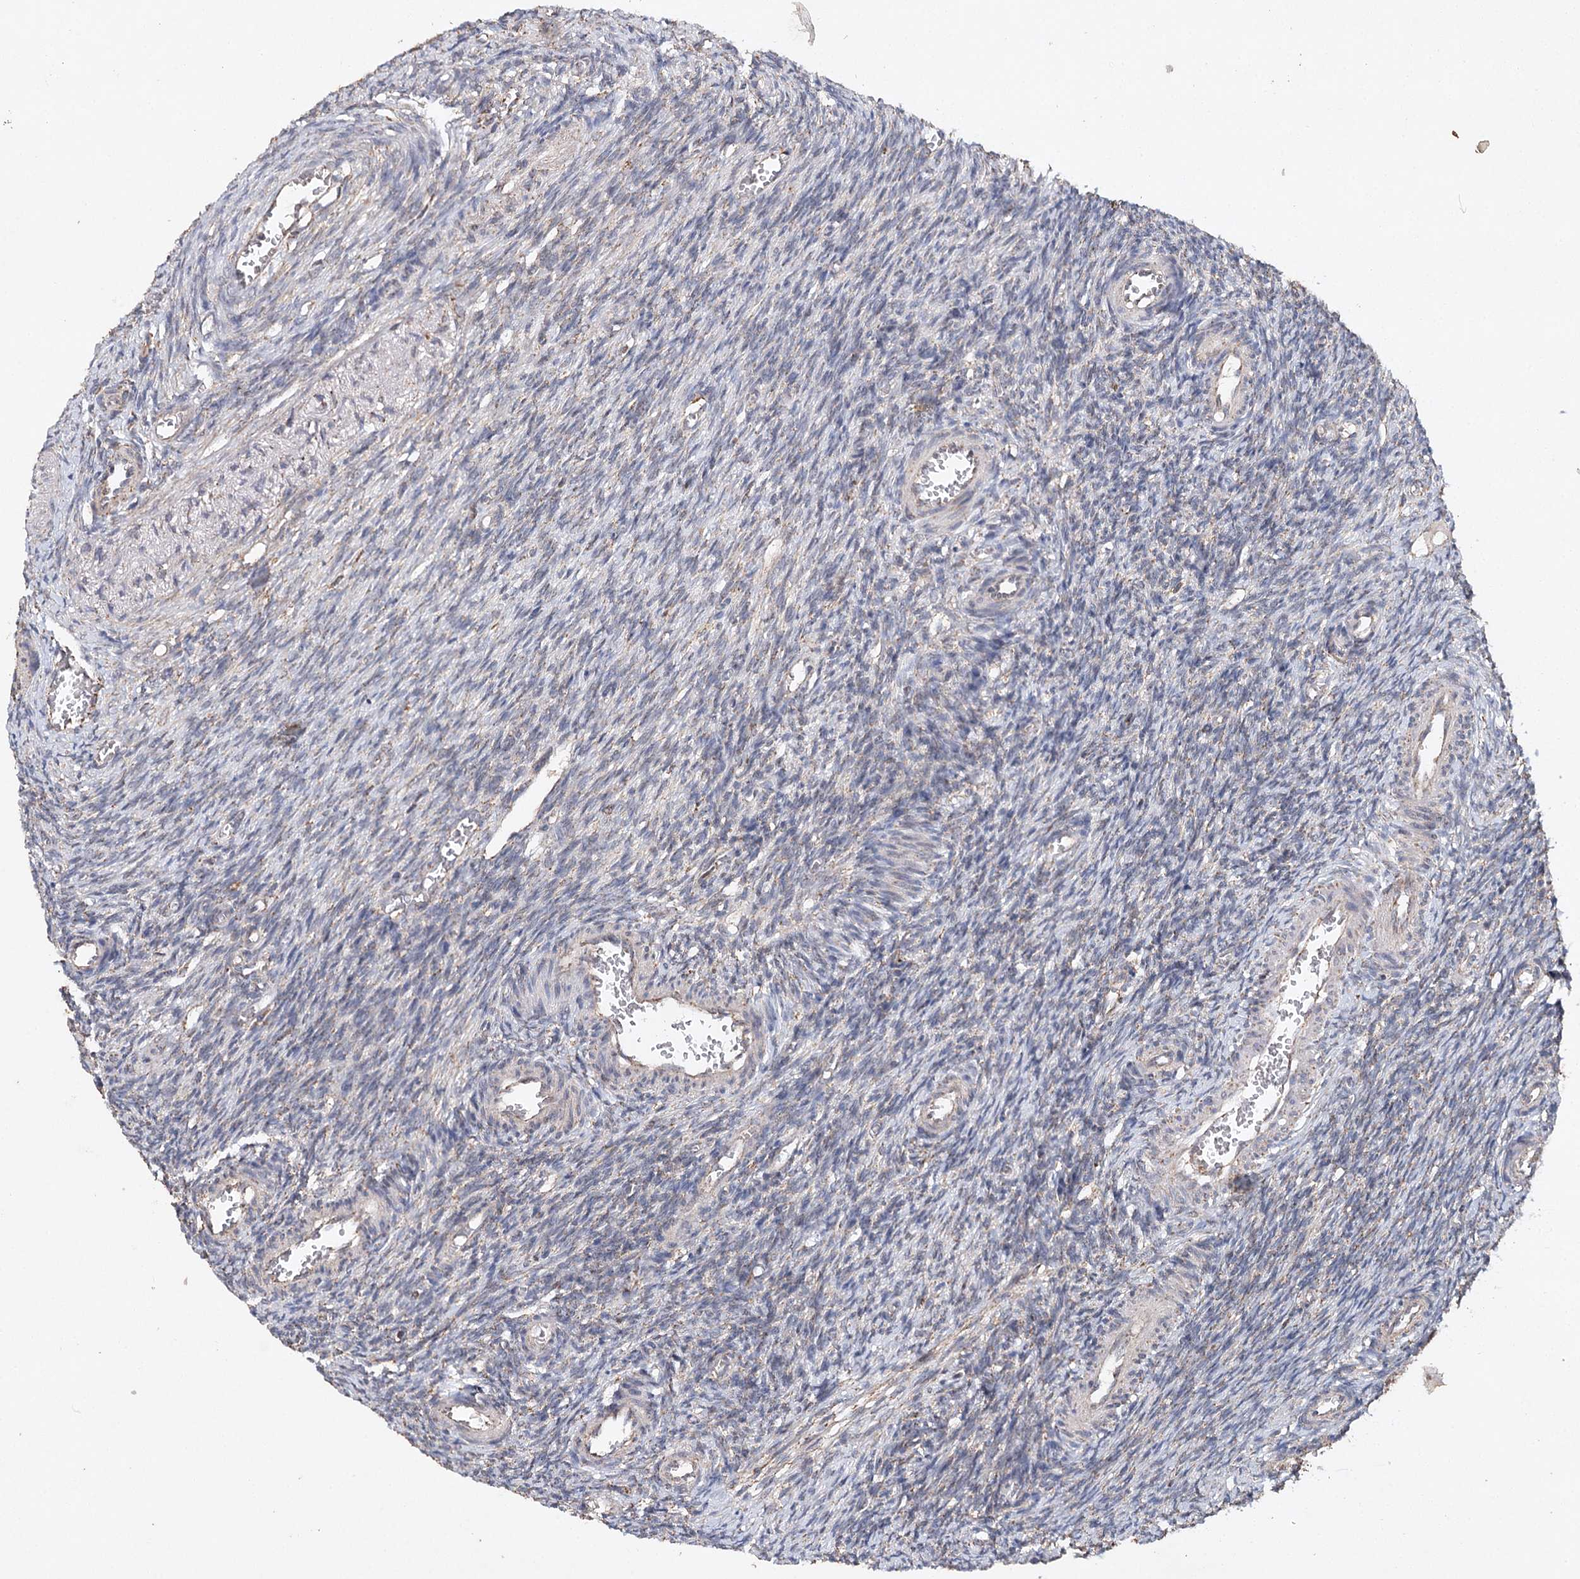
{"staining": {"intensity": "weak", "quantity": "25%-75%", "location": "cytoplasmic/membranous"}, "tissue": "ovary", "cell_type": "Ovarian stroma cells", "image_type": "normal", "snomed": [{"axis": "morphology", "description": "Normal tissue, NOS"}, {"axis": "topography", "description": "Ovary"}], "caption": "Weak cytoplasmic/membranous staining for a protein is present in approximately 25%-75% of ovarian stroma cells of benign ovary using immunohistochemistry (IHC).", "gene": "PIK3CB", "patient": {"sex": "female", "age": 27}}